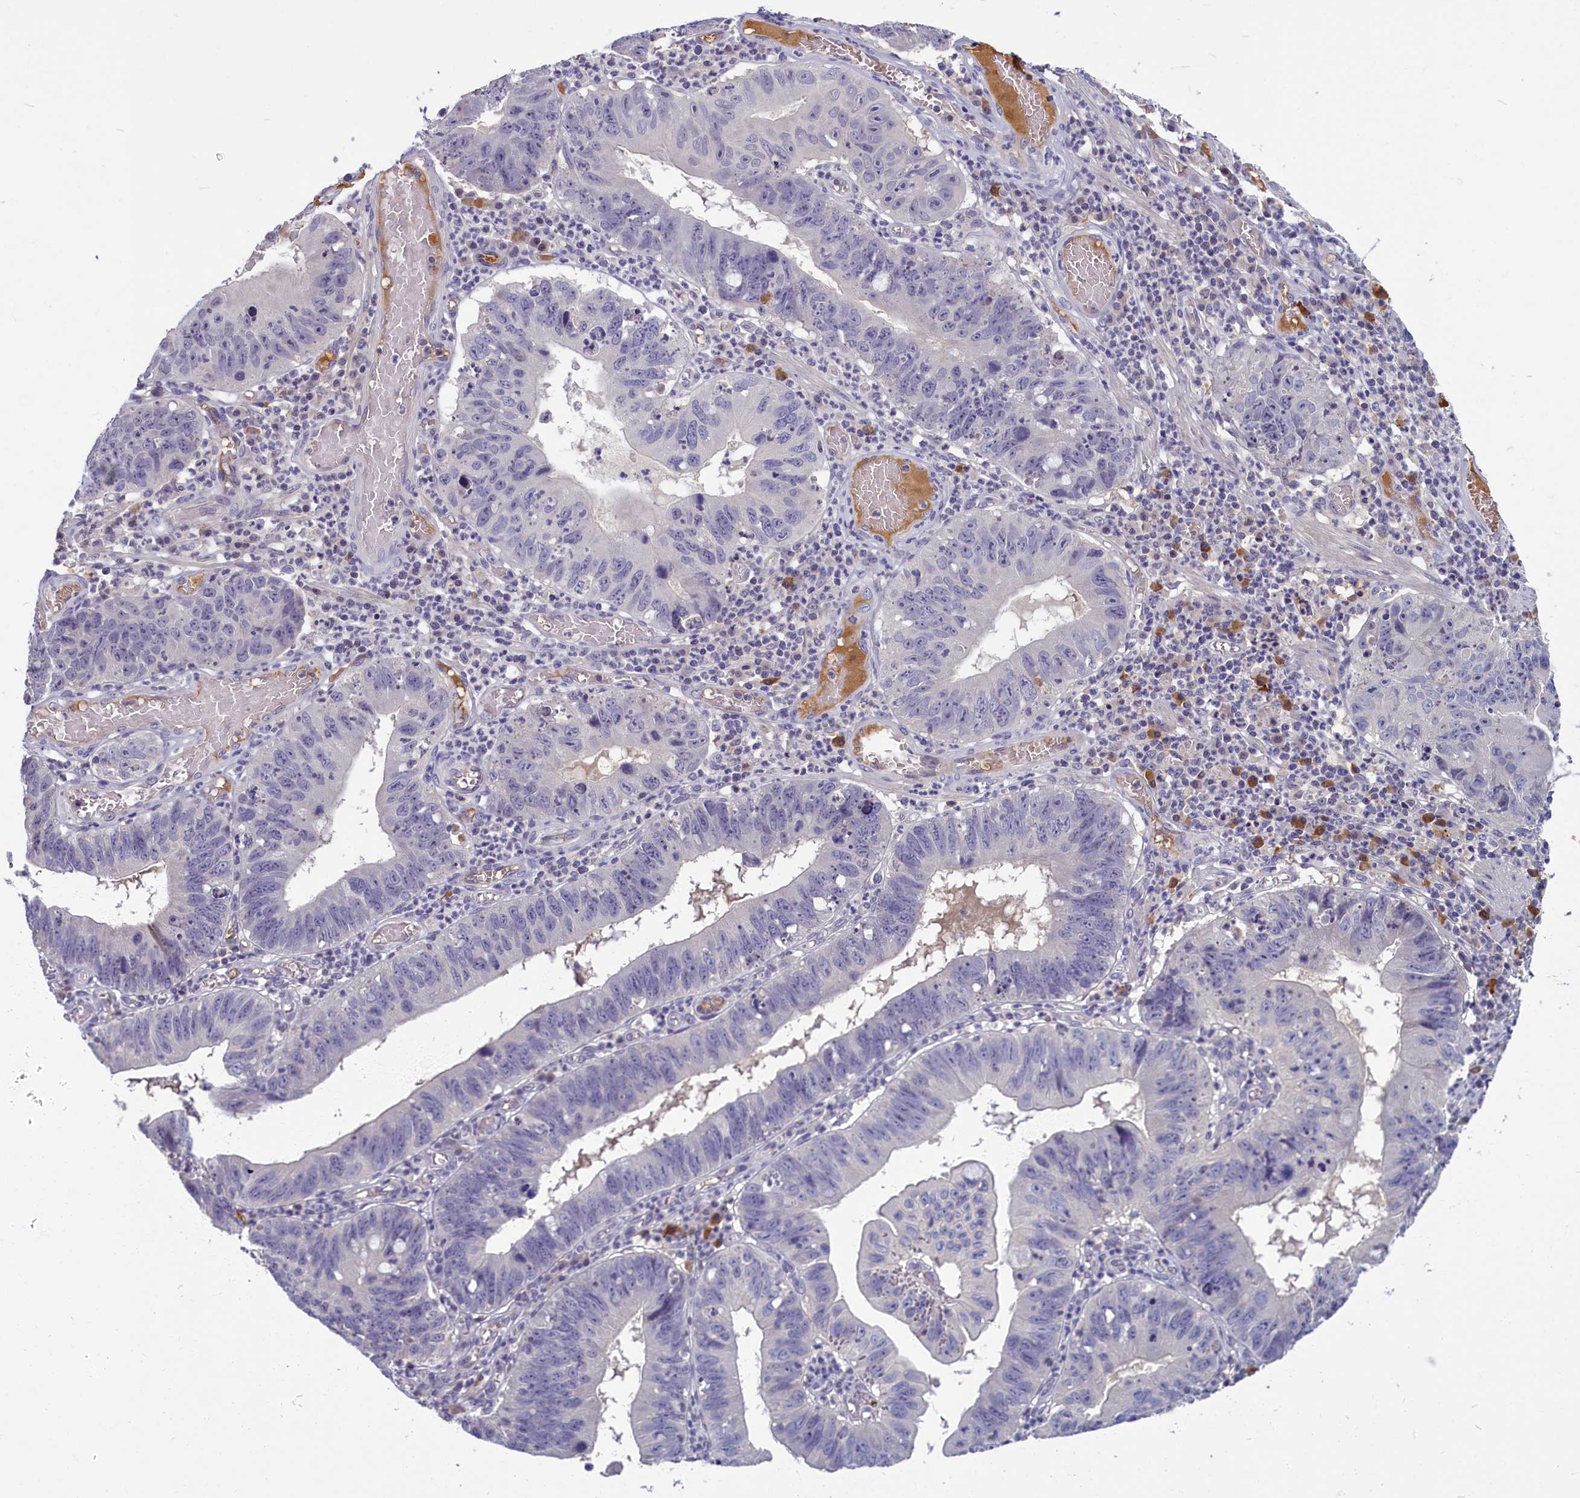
{"staining": {"intensity": "weak", "quantity": "<25%", "location": "cytoplasmic/membranous"}, "tissue": "stomach cancer", "cell_type": "Tumor cells", "image_type": "cancer", "snomed": [{"axis": "morphology", "description": "Adenocarcinoma, NOS"}, {"axis": "topography", "description": "Stomach"}], "caption": "Immunohistochemistry (IHC) micrograph of stomach cancer stained for a protein (brown), which shows no positivity in tumor cells.", "gene": "SV2C", "patient": {"sex": "male", "age": 59}}